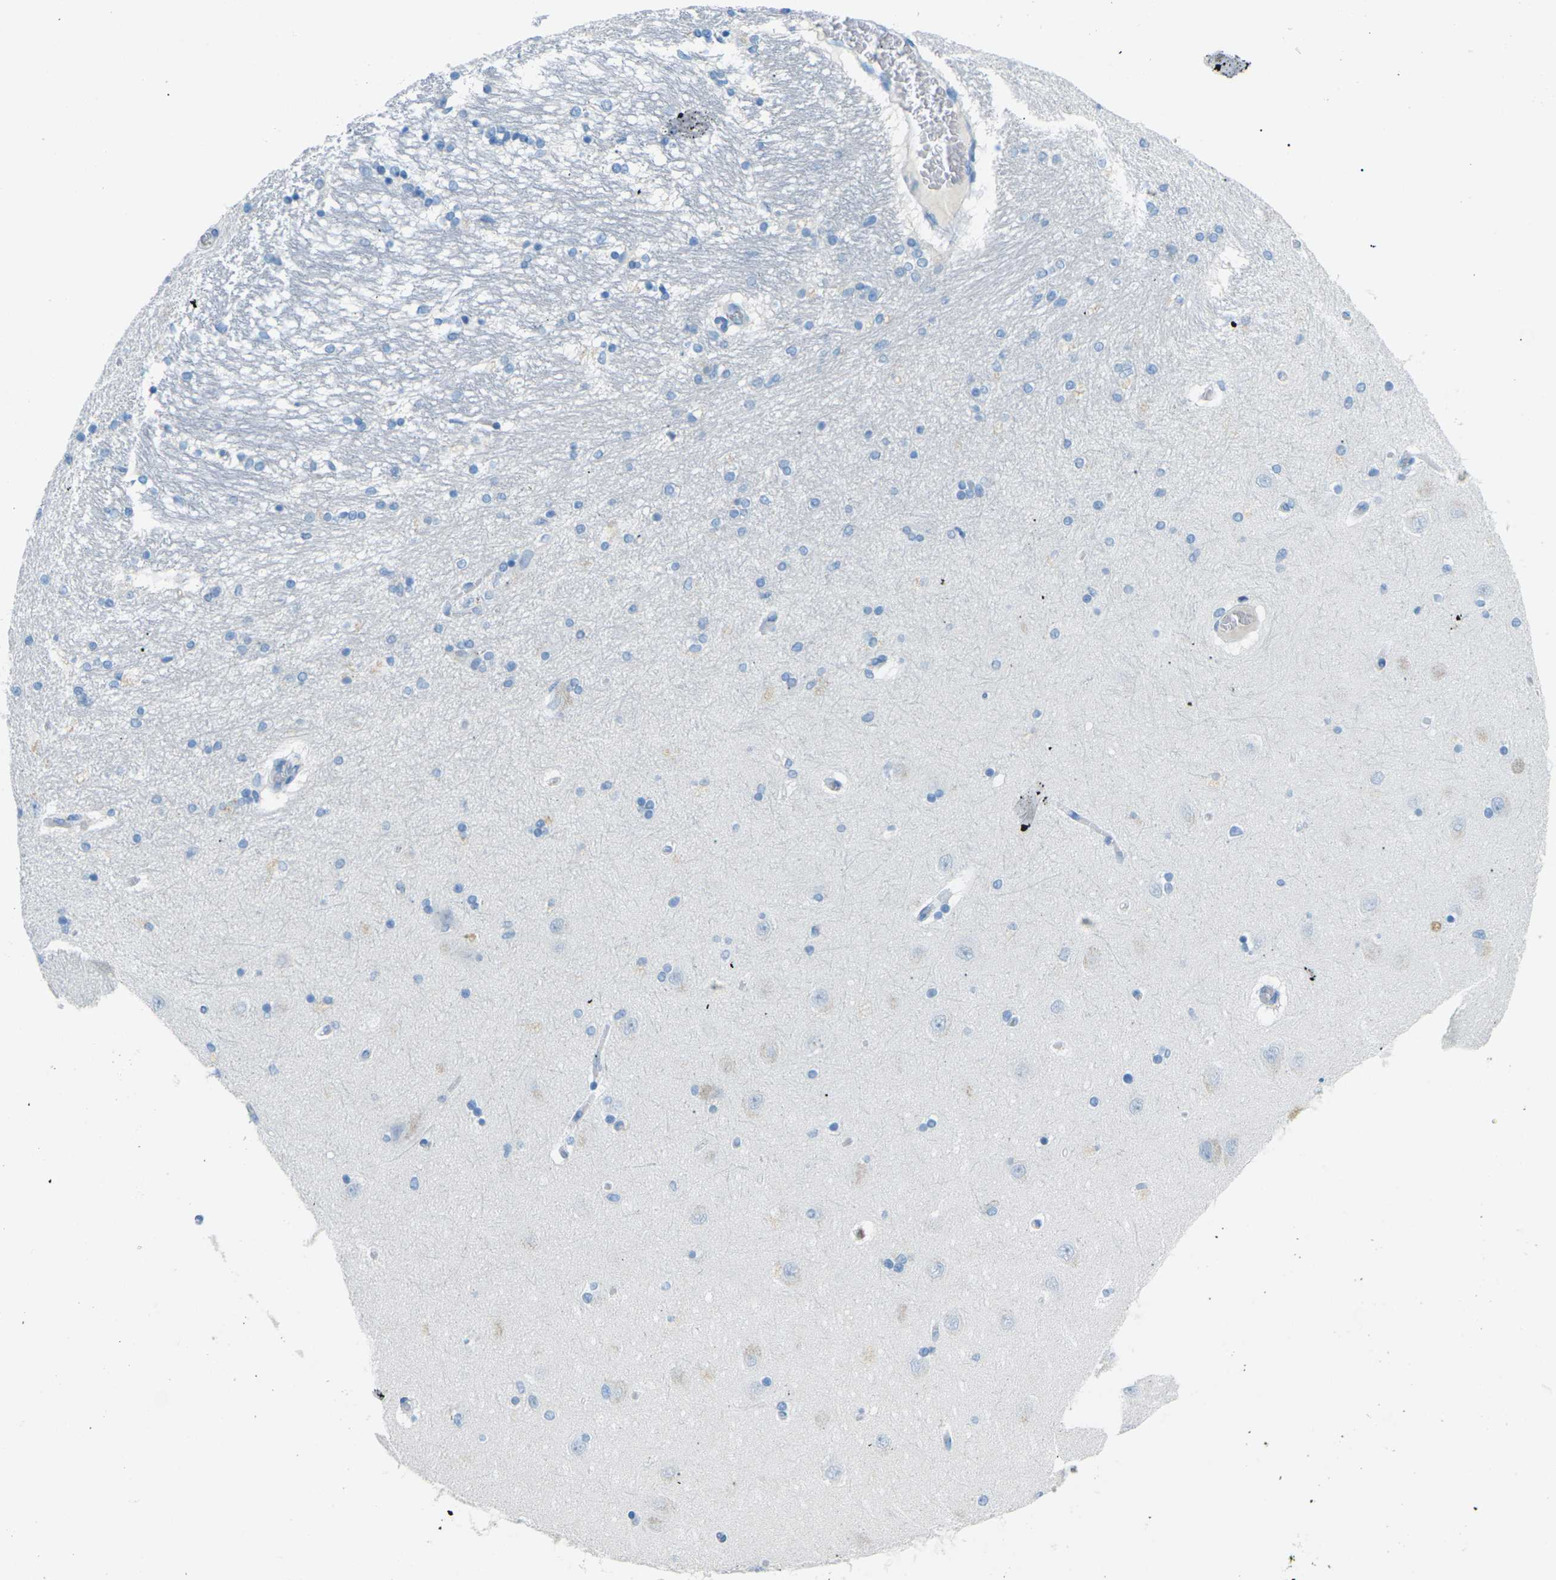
{"staining": {"intensity": "negative", "quantity": "none", "location": "none"}, "tissue": "hippocampus", "cell_type": "Glial cells", "image_type": "normal", "snomed": [{"axis": "morphology", "description": "Normal tissue, NOS"}, {"axis": "topography", "description": "Hippocampus"}], "caption": "Immunohistochemistry of unremarkable hippocampus displays no positivity in glial cells. Nuclei are stained in blue.", "gene": "CDH16", "patient": {"sex": "female", "age": 54}}